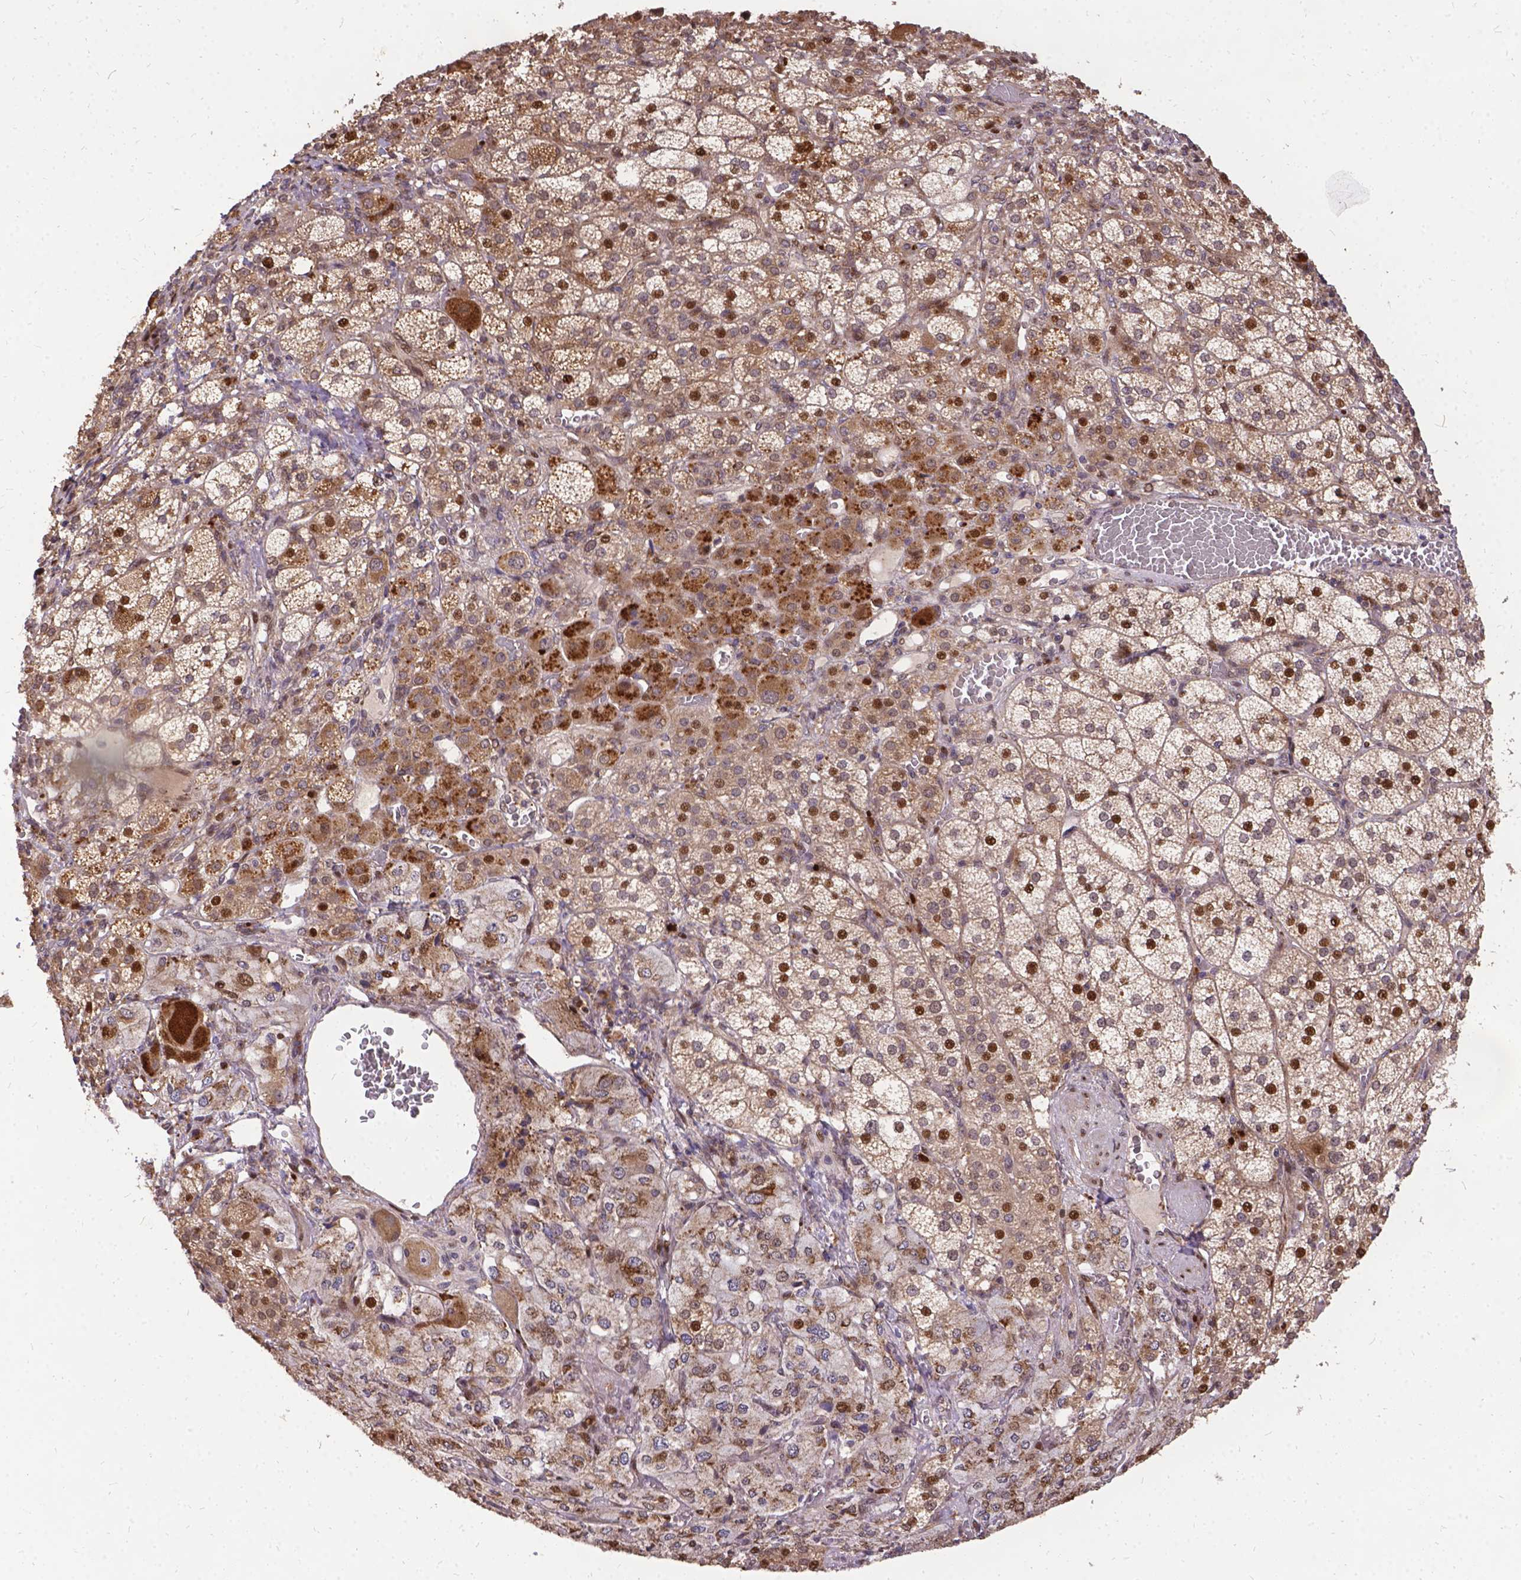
{"staining": {"intensity": "strong", "quantity": ">75%", "location": "cytoplasmic/membranous,nuclear"}, "tissue": "adrenal gland", "cell_type": "Glandular cells", "image_type": "normal", "snomed": [{"axis": "morphology", "description": "Normal tissue, NOS"}, {"axis": "topography", "description": "Adrenal gland"}], "caption": "This photomicrograph shows IHC staining of unremarkable human adrenal gland, with high strong cytoplasmic/membranous,nuclear expression in approximately >75% of glandular cells.", "gene": "DENND6A", "patient": {"sex": "female", "age": 60}}